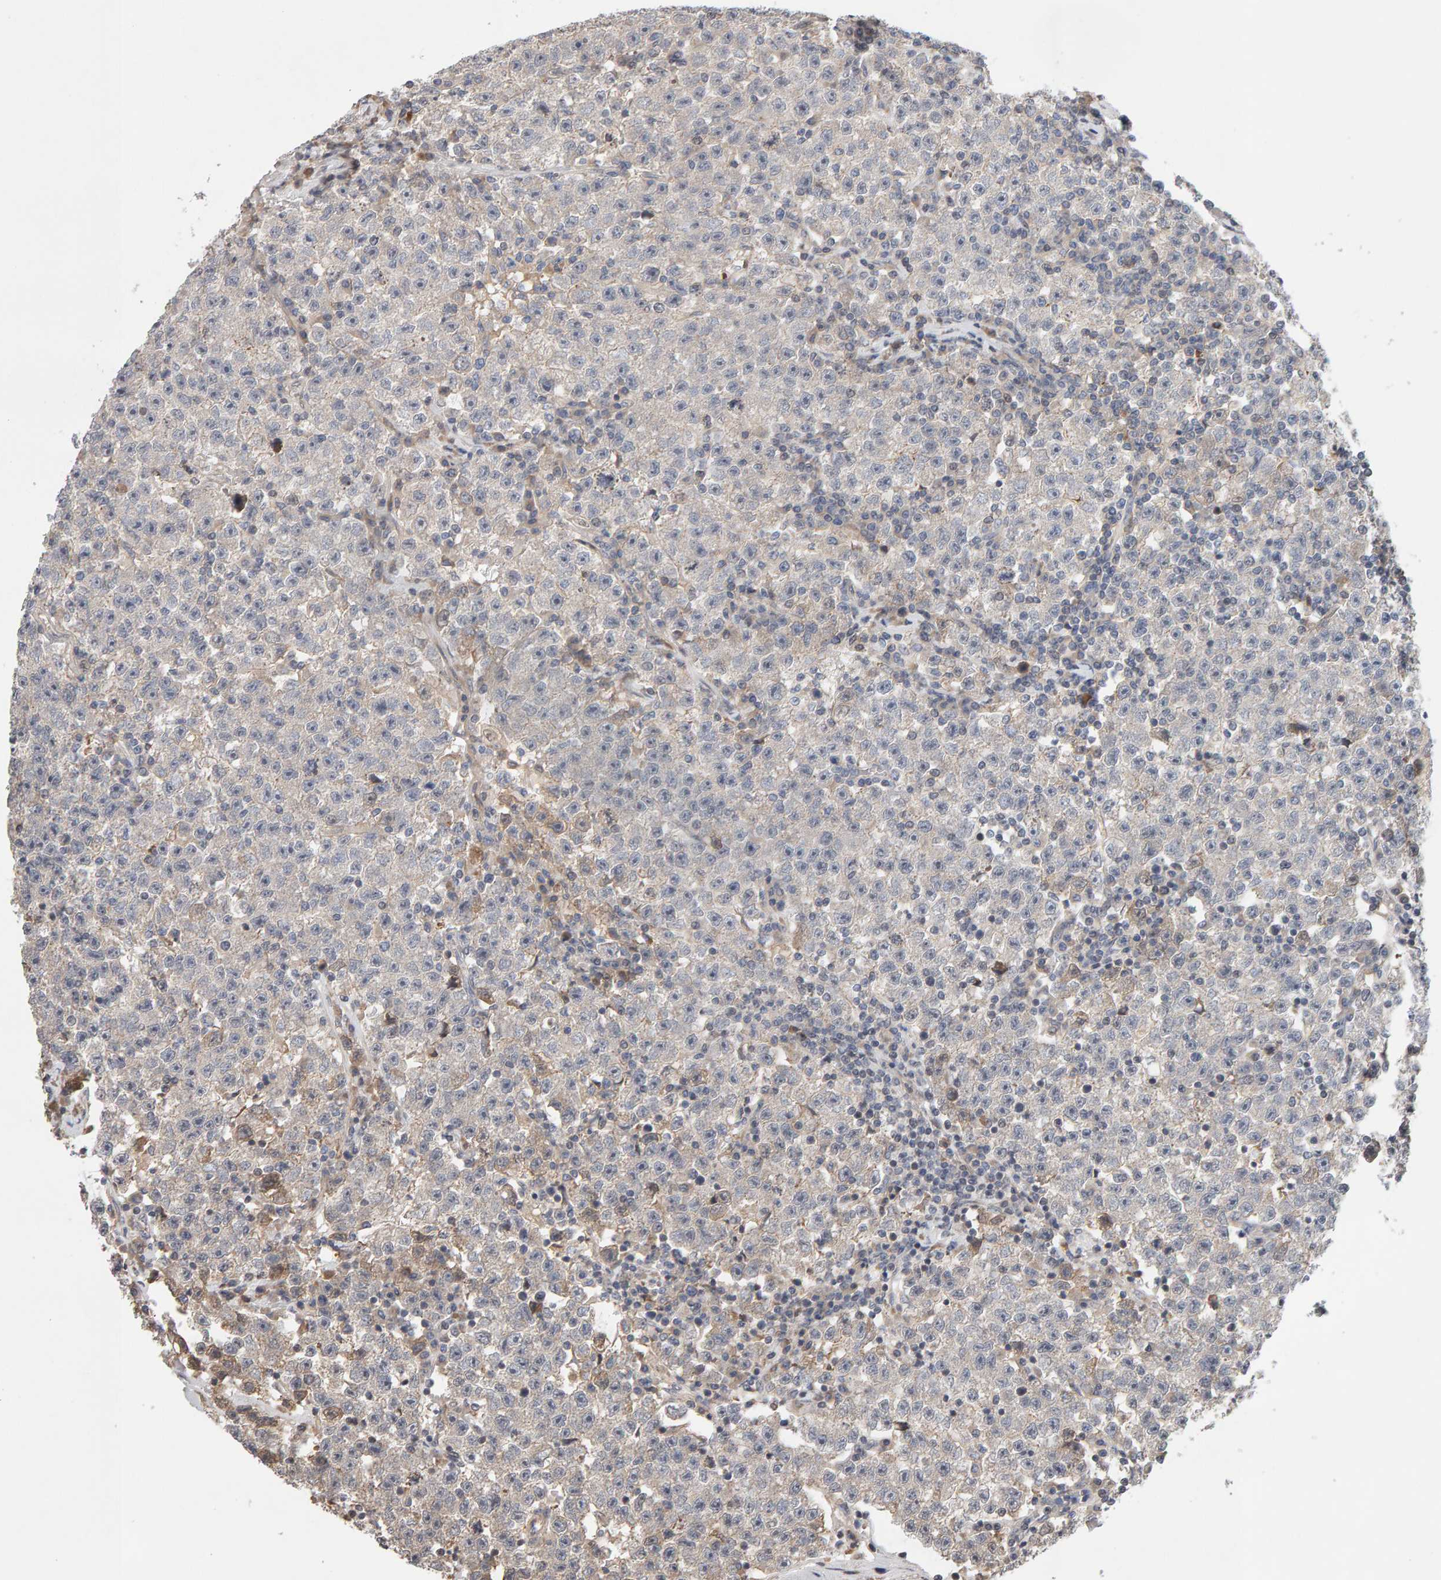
{"staining": {"intensity": "negative", "quantity": "none", "location": "none"}, "tissue": "testis cancer", "cell_type": "Tumor cells", "image_type": "cancer", "snomed": [{"axis": "morphology", "description": "Seminoma, NOS"}, {"axis": "topography", "description": "Testis"}], "caption": "The micrograph exhibits no significant positivity in tumor cells of testis seminoma.", "gene": "LZTS1", "patient": {"sex": "male", "age": 22}}